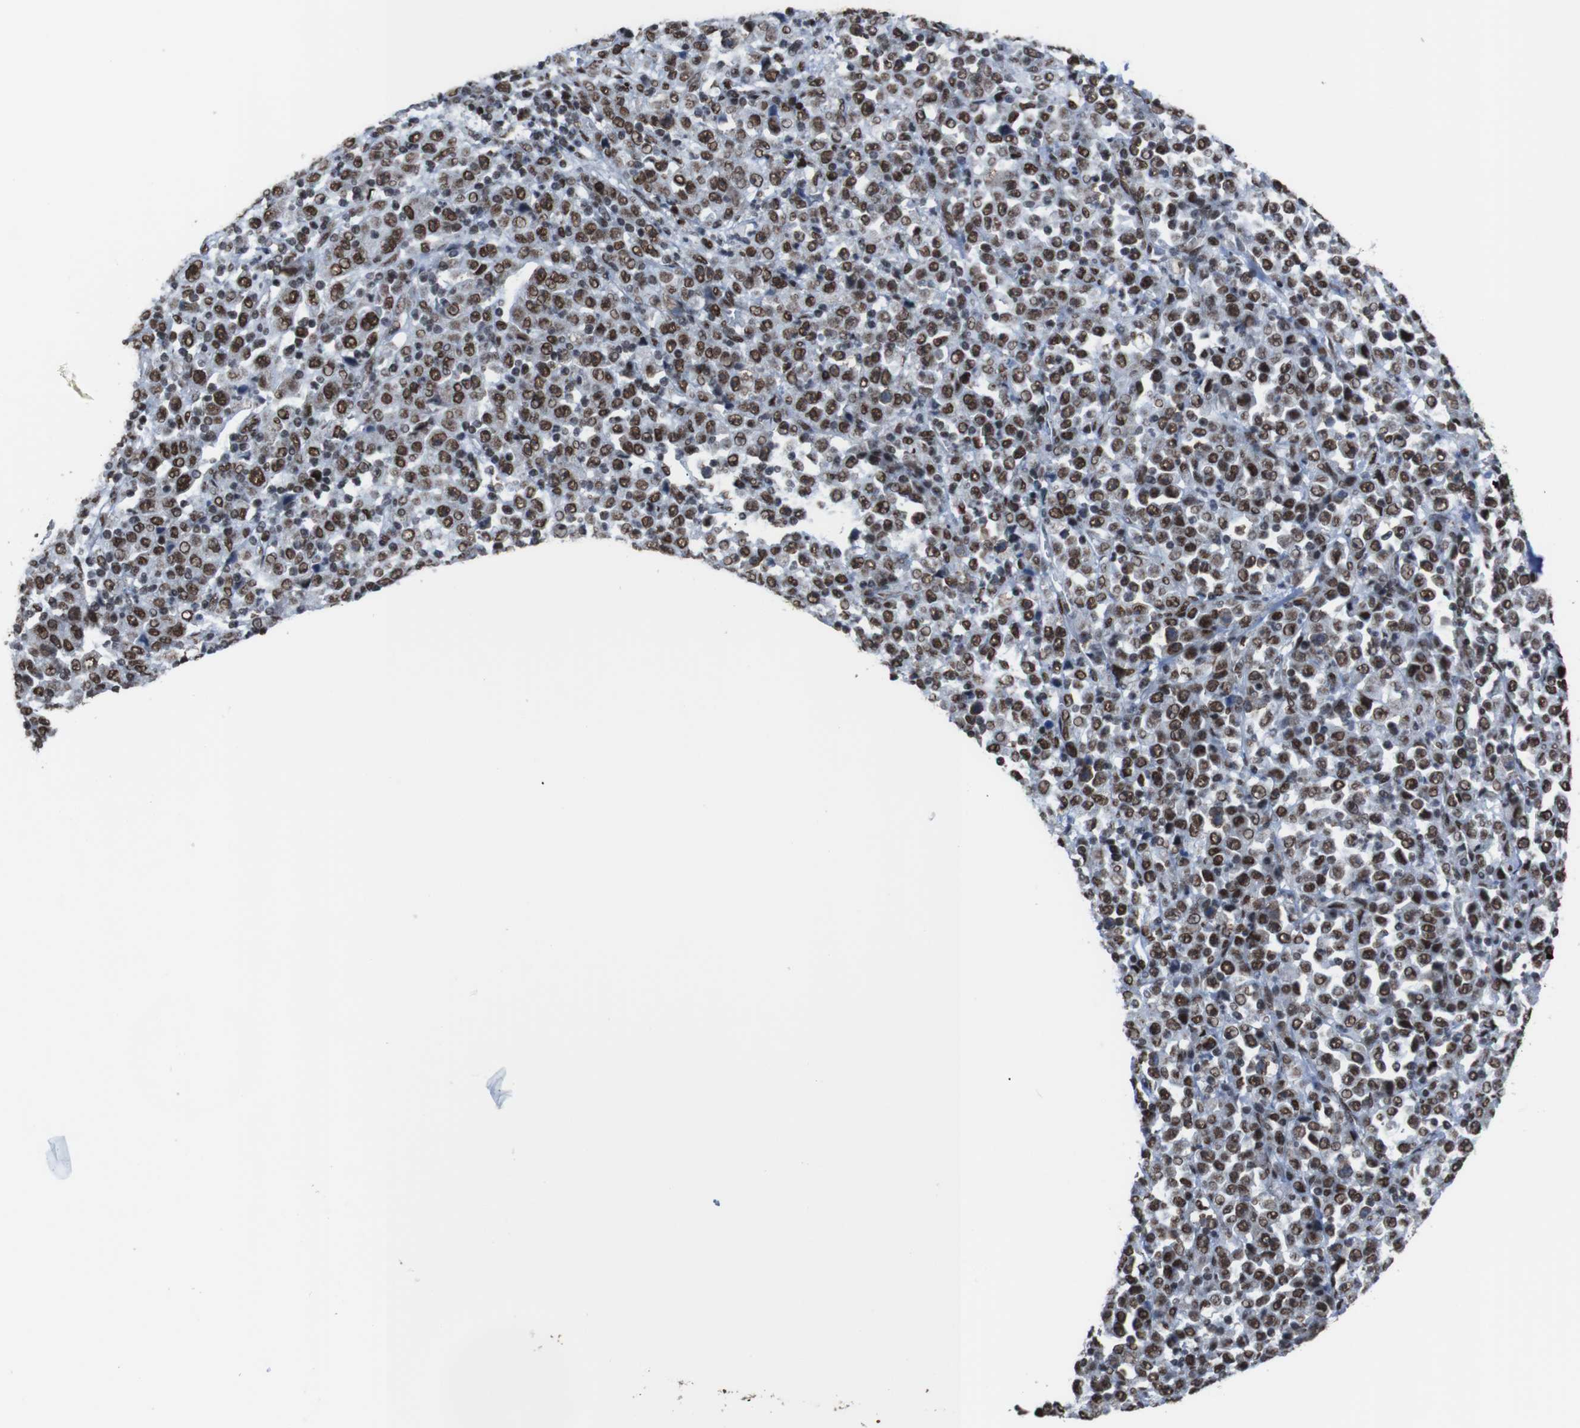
{"staining": {"intensity": "strong", "quantity": ">75%", "location": "nuclear"}, "tissue": "stomach cancer", "cell_type": "Tumor cells", "image_type": "cancer", "snomed": [{"axis": "morphology", "description": "Normal tissue, NOS"}, {"axis": "morphology", "description": "Adenocarcinoma, NOS"}, {"axis": "topography", "description": "Stomach, upper"}, {"axis": "topography", "description": "Stomach"}], "caption": "IHC histopathology image of neoplastic tissue: human stomach cancer stained using immunohistochemistry shows high levels of strong protein expression localized specifically in the nuclear of tumor cells, appearing as a nuclear brown color.", "gene": "ROMO1", "patient": {"sex": "male", "age": 59}}